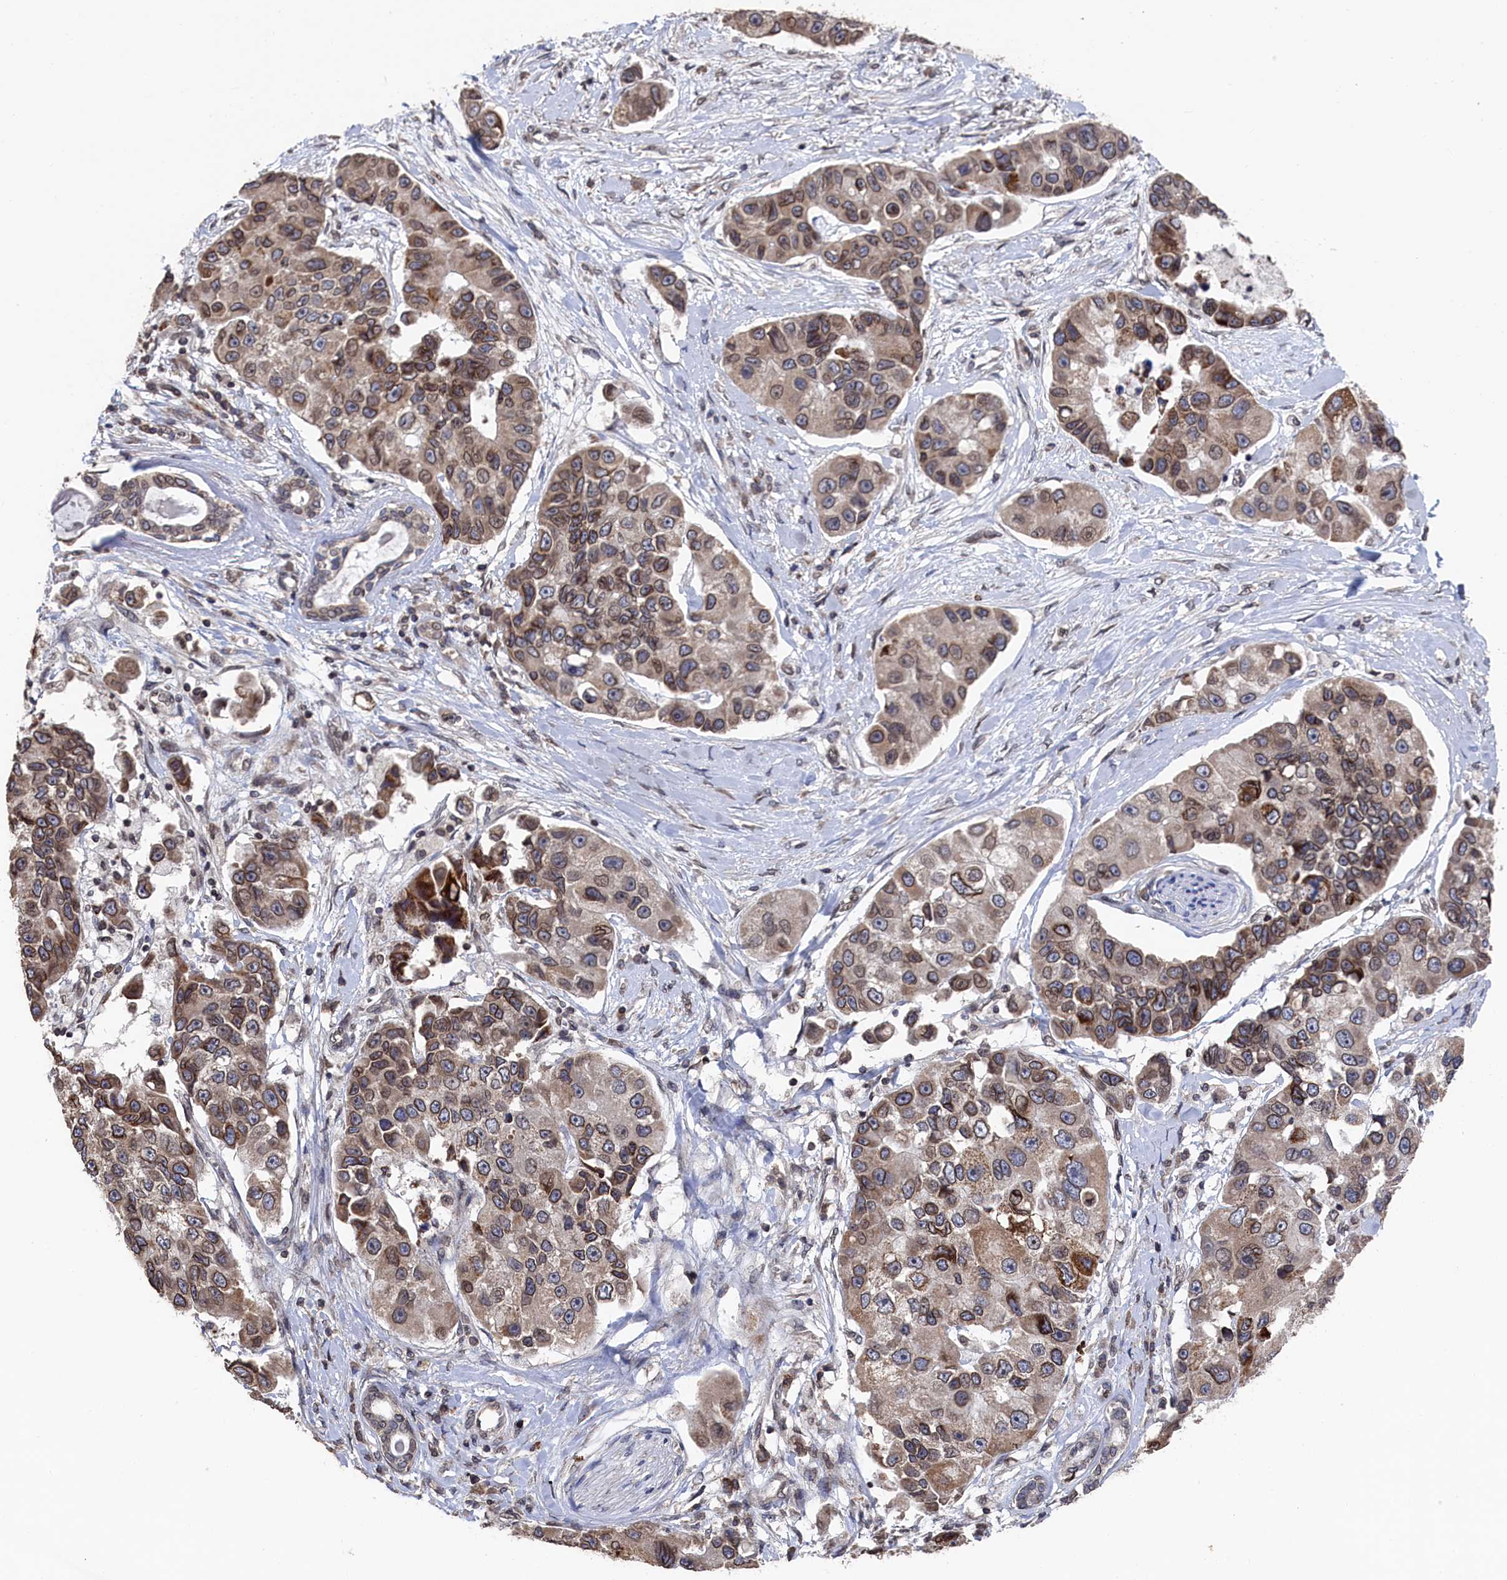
{"staining": {"intensity": "moderate", "quantity": ">75%", "location": "cytoplasmic/membranous,nuclear"}, "tissue": "lung cancer", "cell_type": "Tumor cells", "image_type": "cancer", "snomed": [{"axis": "morphology", "description": "Adenocarcinoma, NOS"}, {"axis": "topography", "description": "Lung"}], "caption": "A histopathology image showing moderate cytoplasmic/membranous and nuclear positivity in about >75% of tumor cells in adenocarcinoma (lung), as visualized by brown immunohistochemical staining.", "gene": "ANKEF1", "patient": {"sex": "female", "age": 54}}